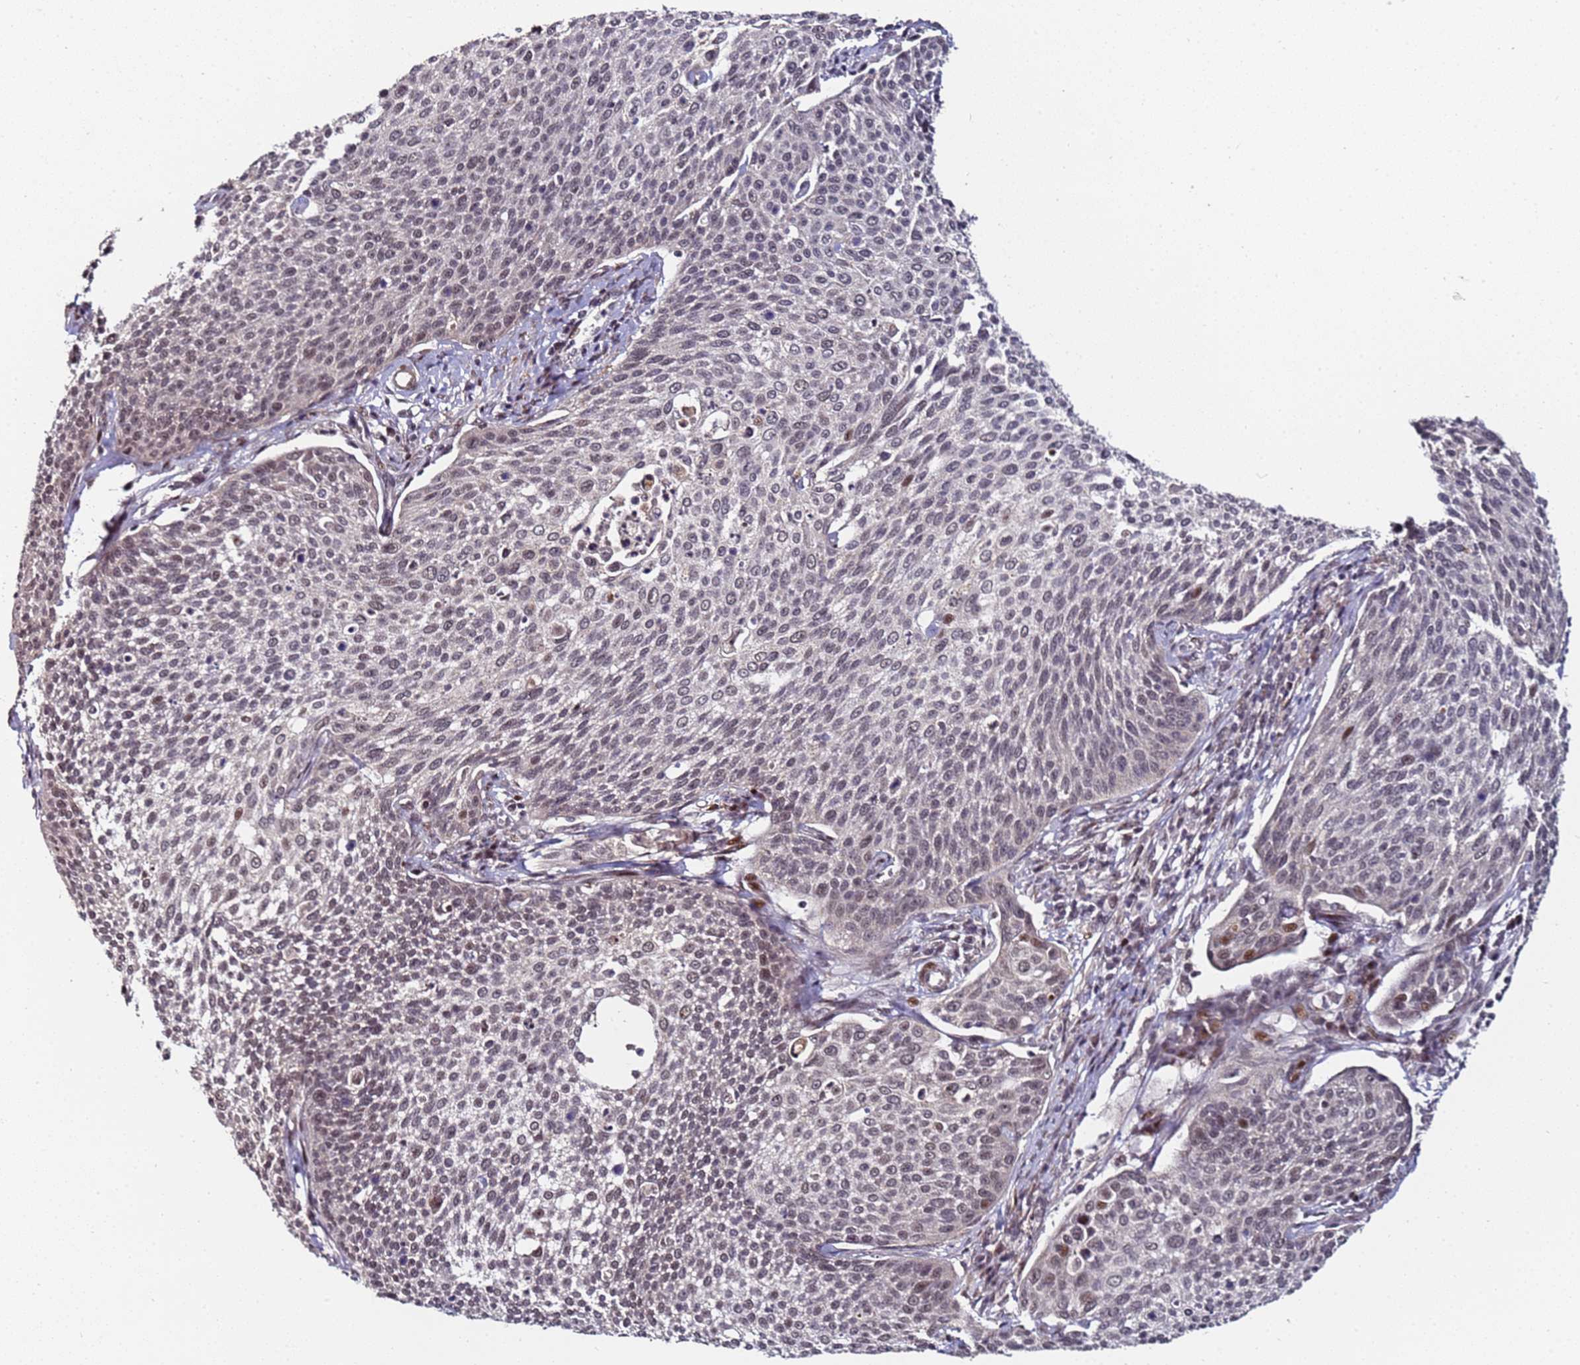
{"staining": {"intensity": "weak", "quantity": "25%-75%", "location": "nuclear"}, "tissue": "cervical cancer", "cell_type": "Tumor cells", "image_type": "cancer", "snomed": [{"axis": "morphology", "description": "Squamous cell carcinoma, NOS"}, {"axis": "topography", "description": "Cervix"}], "caption": "Protein expression analysis of cervical cancer displays weak nuclear staining in about 25%-75% of tumor cells.", "gene": "PPM1H", "patient": {"sex": "female", "age": 34}}